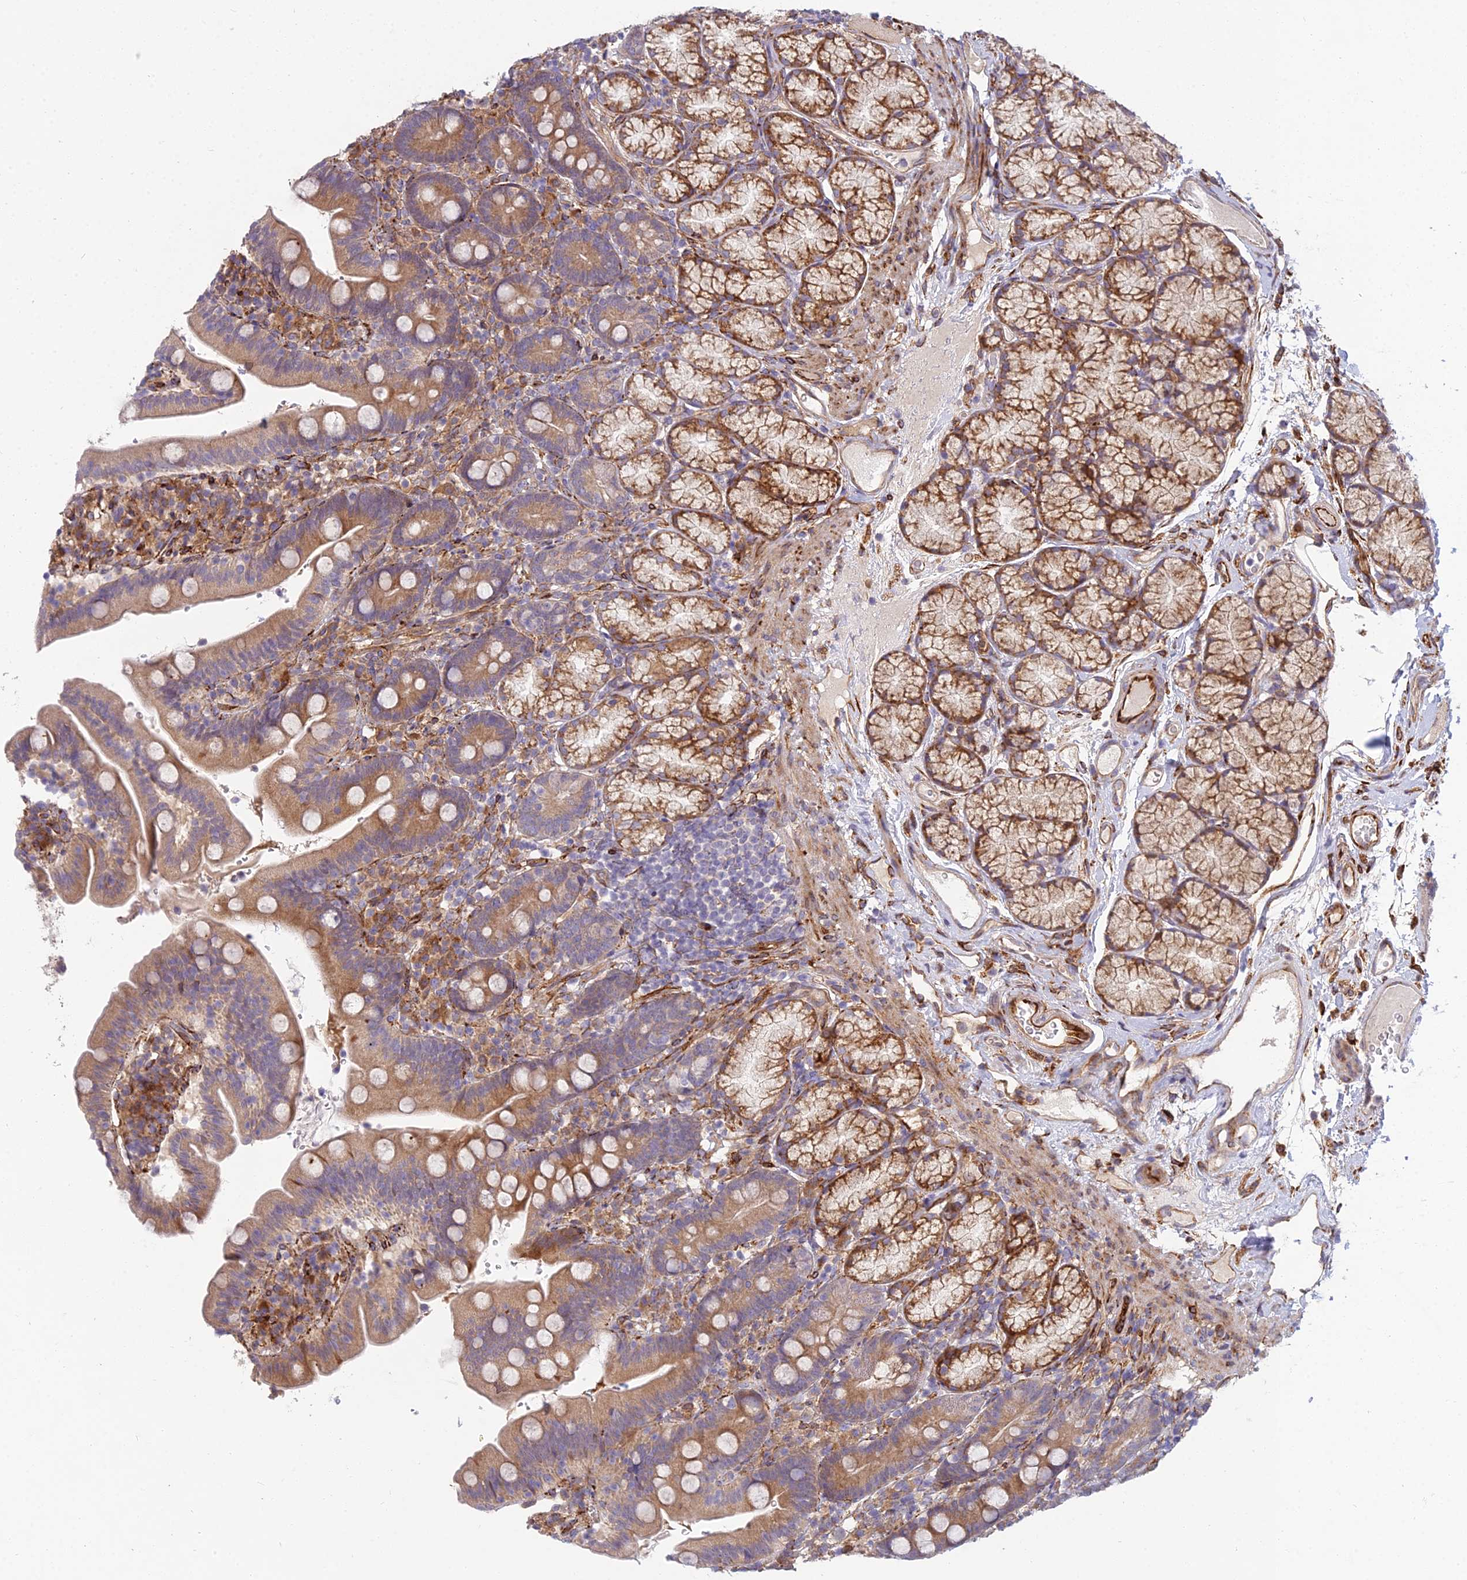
{"staining": {"intensity": "moderate", "quantity": ">75%", "location": "cytoplasmic/membranous"}, "tissue": "duodenum", "cell_type": "Glandular cells", "image_type": "normal", "snomed": [{"axis": "morphology", "description": "Normal tissue, NOS"}, {"axis": "topography", "description": "Duodenum"}], "caption": "This is a photomicrograph of immunohistochemistry (IHC) staining of benign duodenum, which shows moderate expression in the cytoplasmic/membranous of glandular cells.", "gene": "NDUFAF7", "patient": {"sex": "female", "age": 67}}